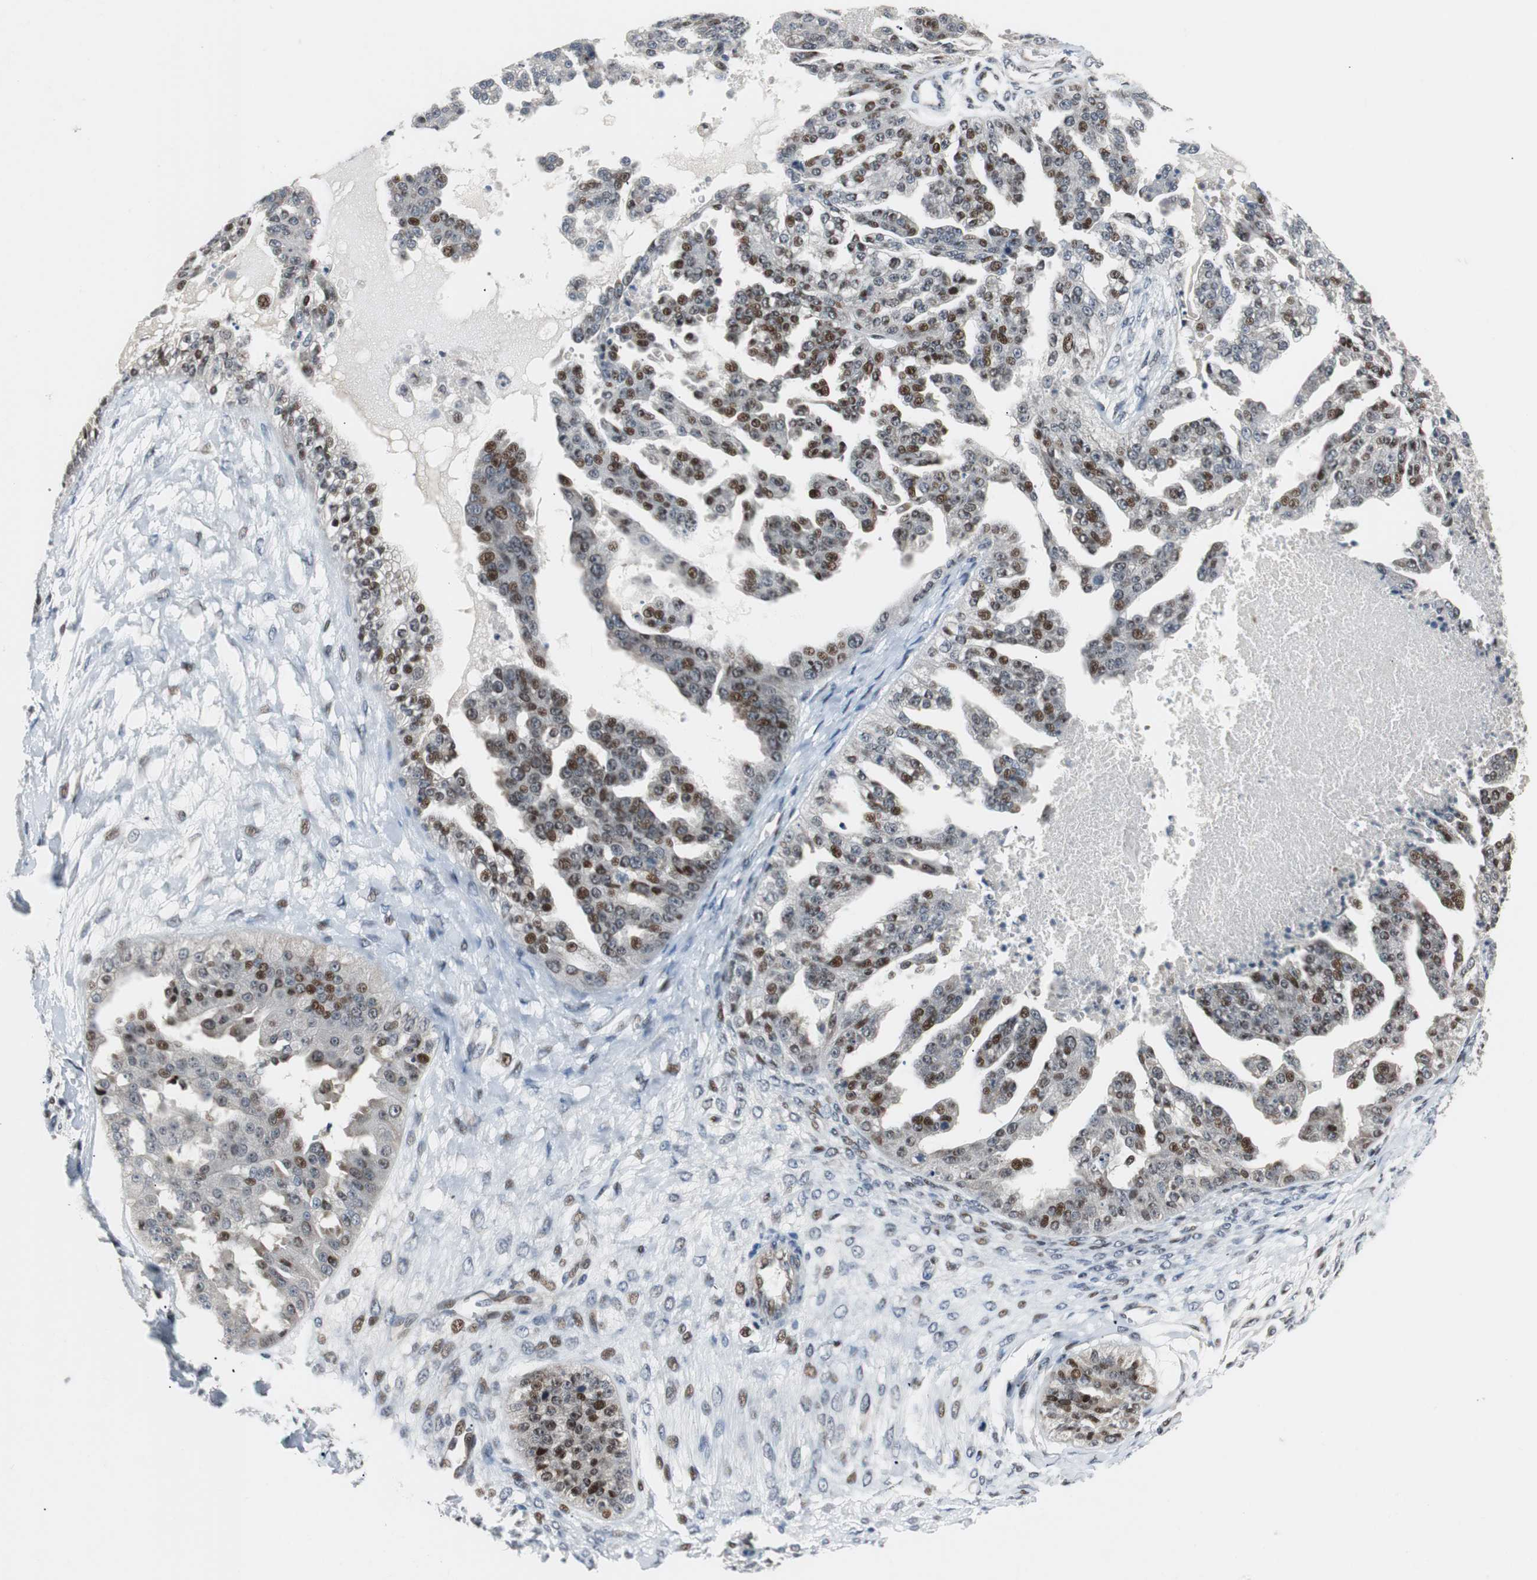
{"staining": {"intensity": "moderate", "quantity": "25%-75%", "location": "nuclear"}, "tissue": "ovarian cancer", "cell_type": "Tumor cells", "image_type": "cancer", "snomed": [{"axis": "morphology", "description": "Carcinoma, NOS"}, {"axis": "topography", "description": "Soft tissue"}, {"axis": "topography", "description": "Ovary"}], "caption": "Immunohistochemical staining of ovarian cancer (carcinoma) reveals medium levels of moderate nuclear positivity in about 25%-75% of tumor cells.", "gene": "RAD1", "patient": {"sex": "female", "age": 54}}